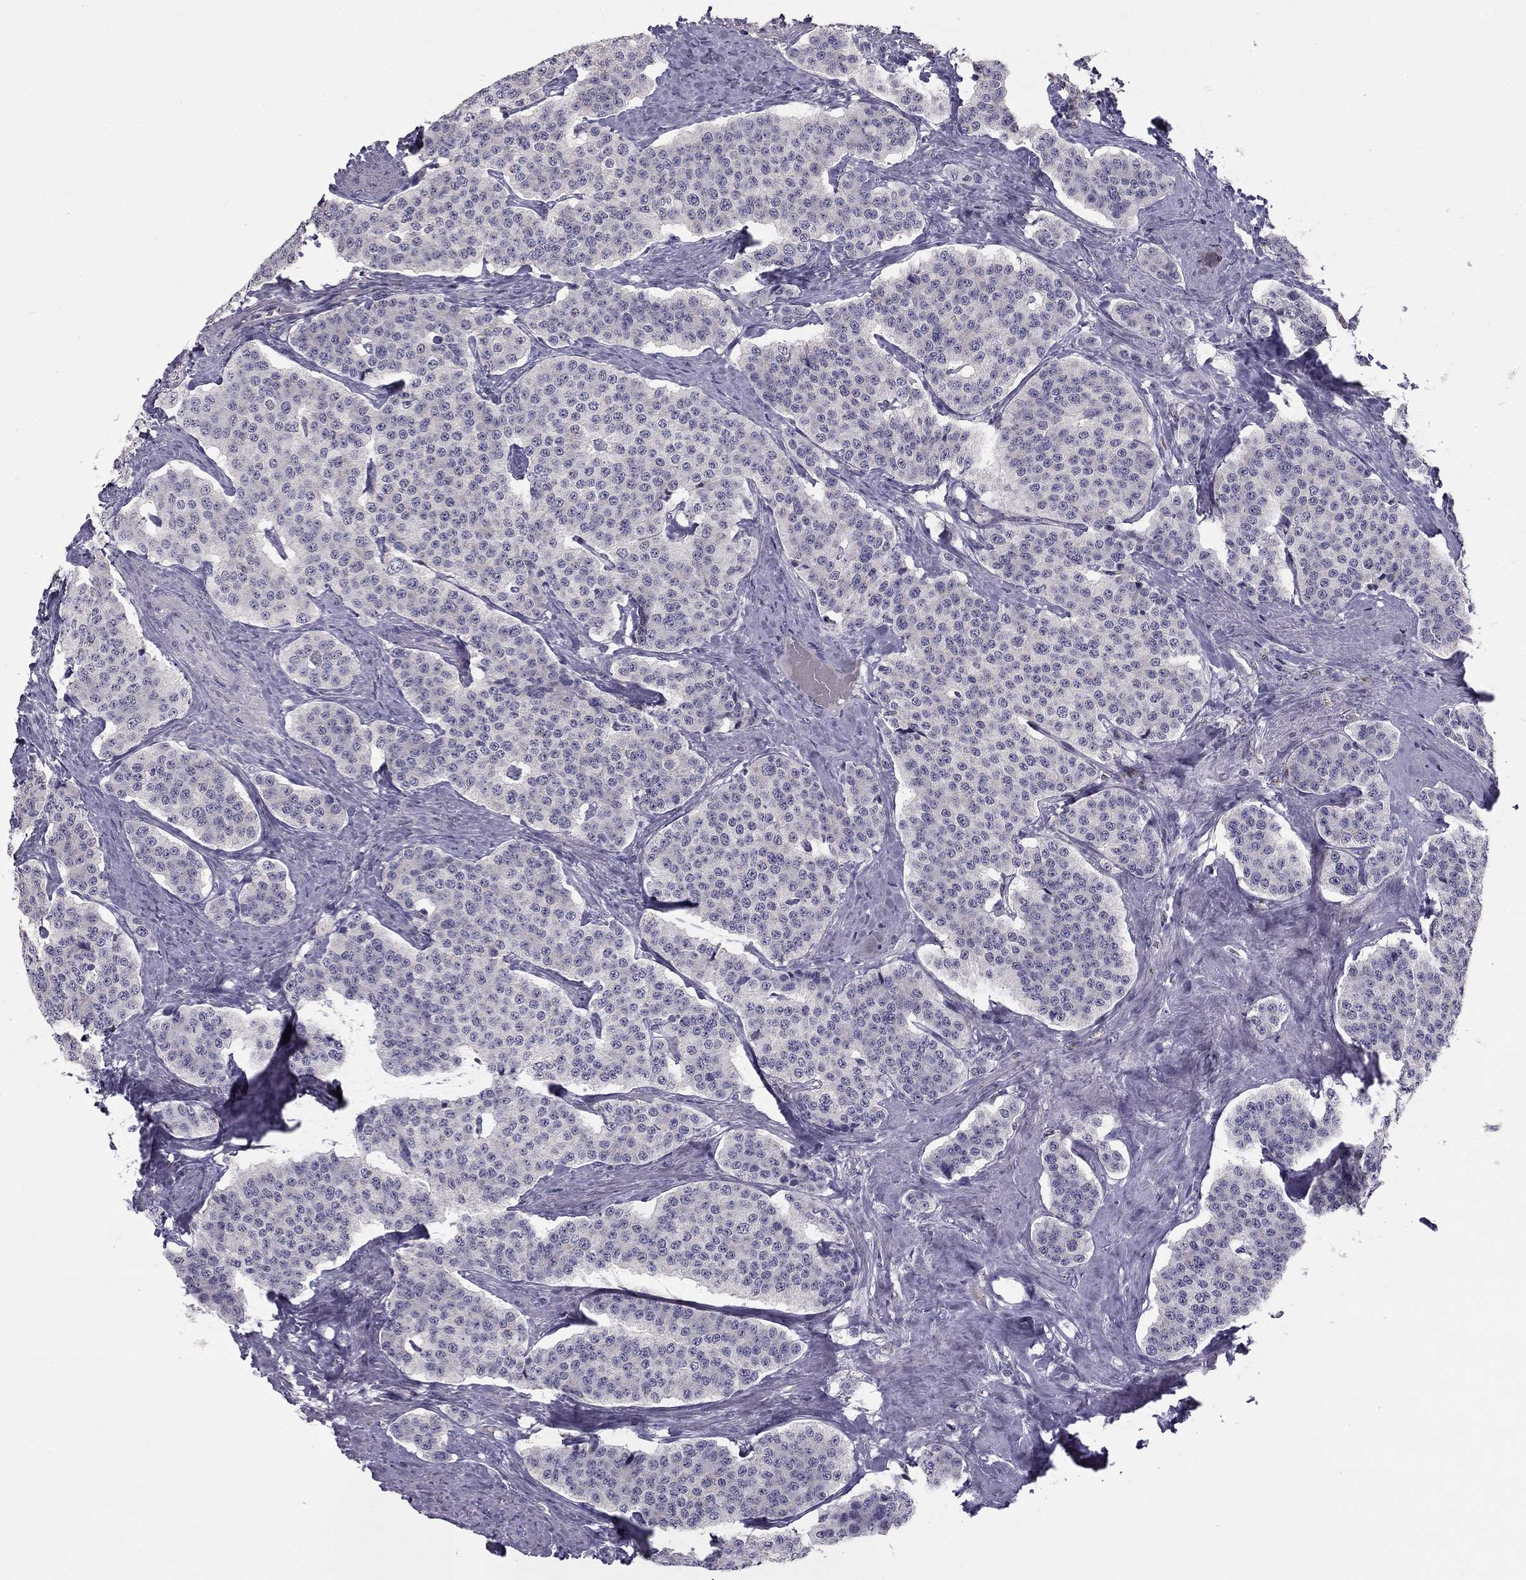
{"staining": {"intensity": "negative", "quantity": "none", "location": "none"}, "tissue": "carcinoid", "cell_type": "Tumor cells", "image_type": "cancer", "snomed": [{"axis": "morphology", "description": "Carcinoid, malignant, NOS"}, {"axis": "topography", "description": "Small intestine"}], "caption": "The image demonstrates no staining of tumor cells in malignant carcinoid.", "gene": "HCN1", "patient": {"sex": "female", "age": 58}}